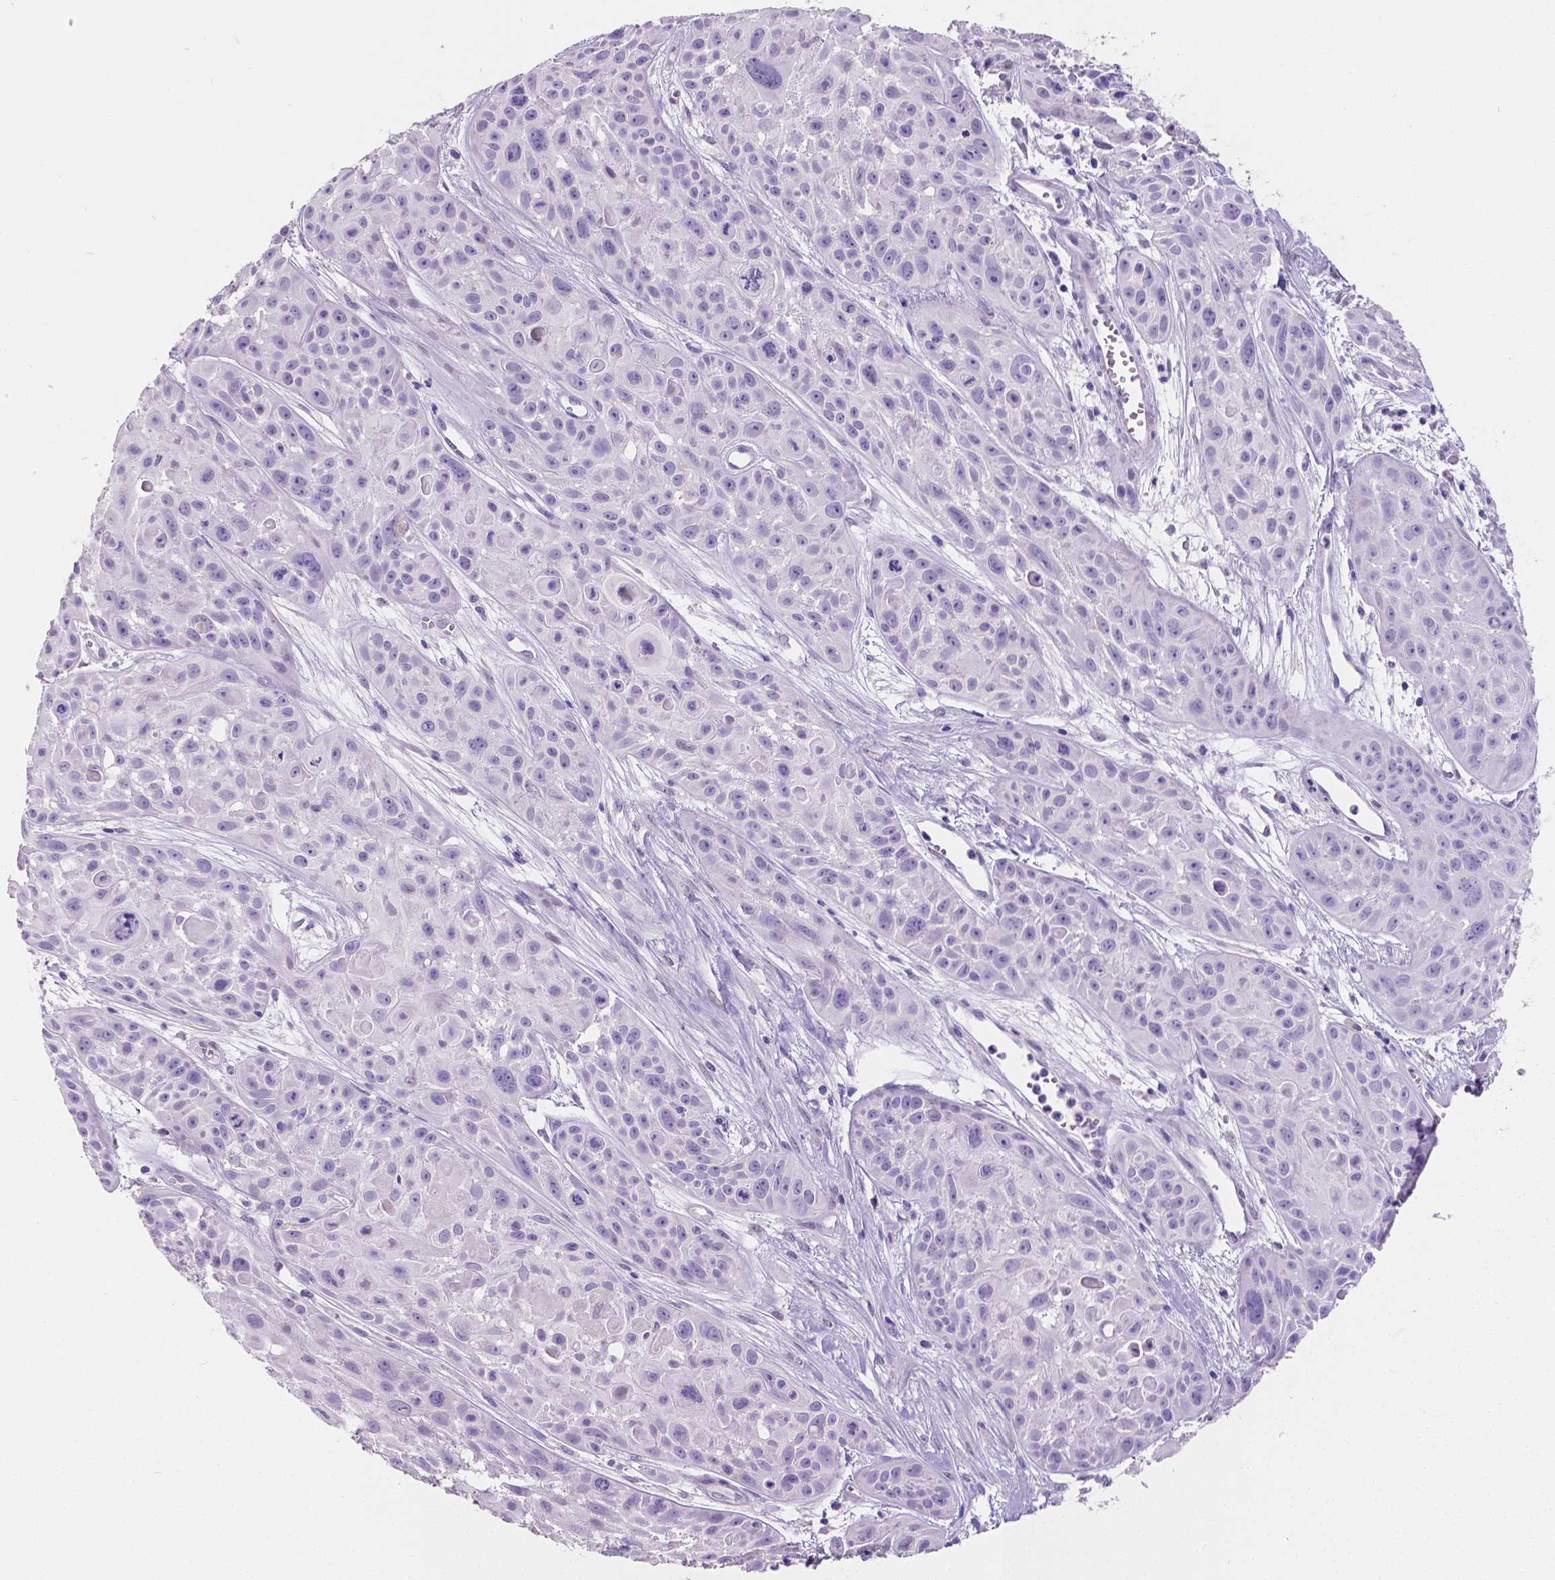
{"staining": {"intensity": "negative", "quantity": "none", "location": "none"}, "tissue": "skin cancer", "cell_type": "Tumor cells", "image_type": "cancer", "snomed": [{"axis": "morphology", "description": "Squamous cell carcinoma, NOS"}, {"axis": "topography", "description": "Skin"}, {"axis": "topography", "description": "Anal"}], "caption": "There is no significant staining in tumor cells of skin cancer. The staining was performed using DAB to visualize the protein expression in brown, while the nuclei were stained in blue with hematoxylin (Magnification: 20x).", "gene": "SATB2", "patient": {"sex": "female", "age": 75}}